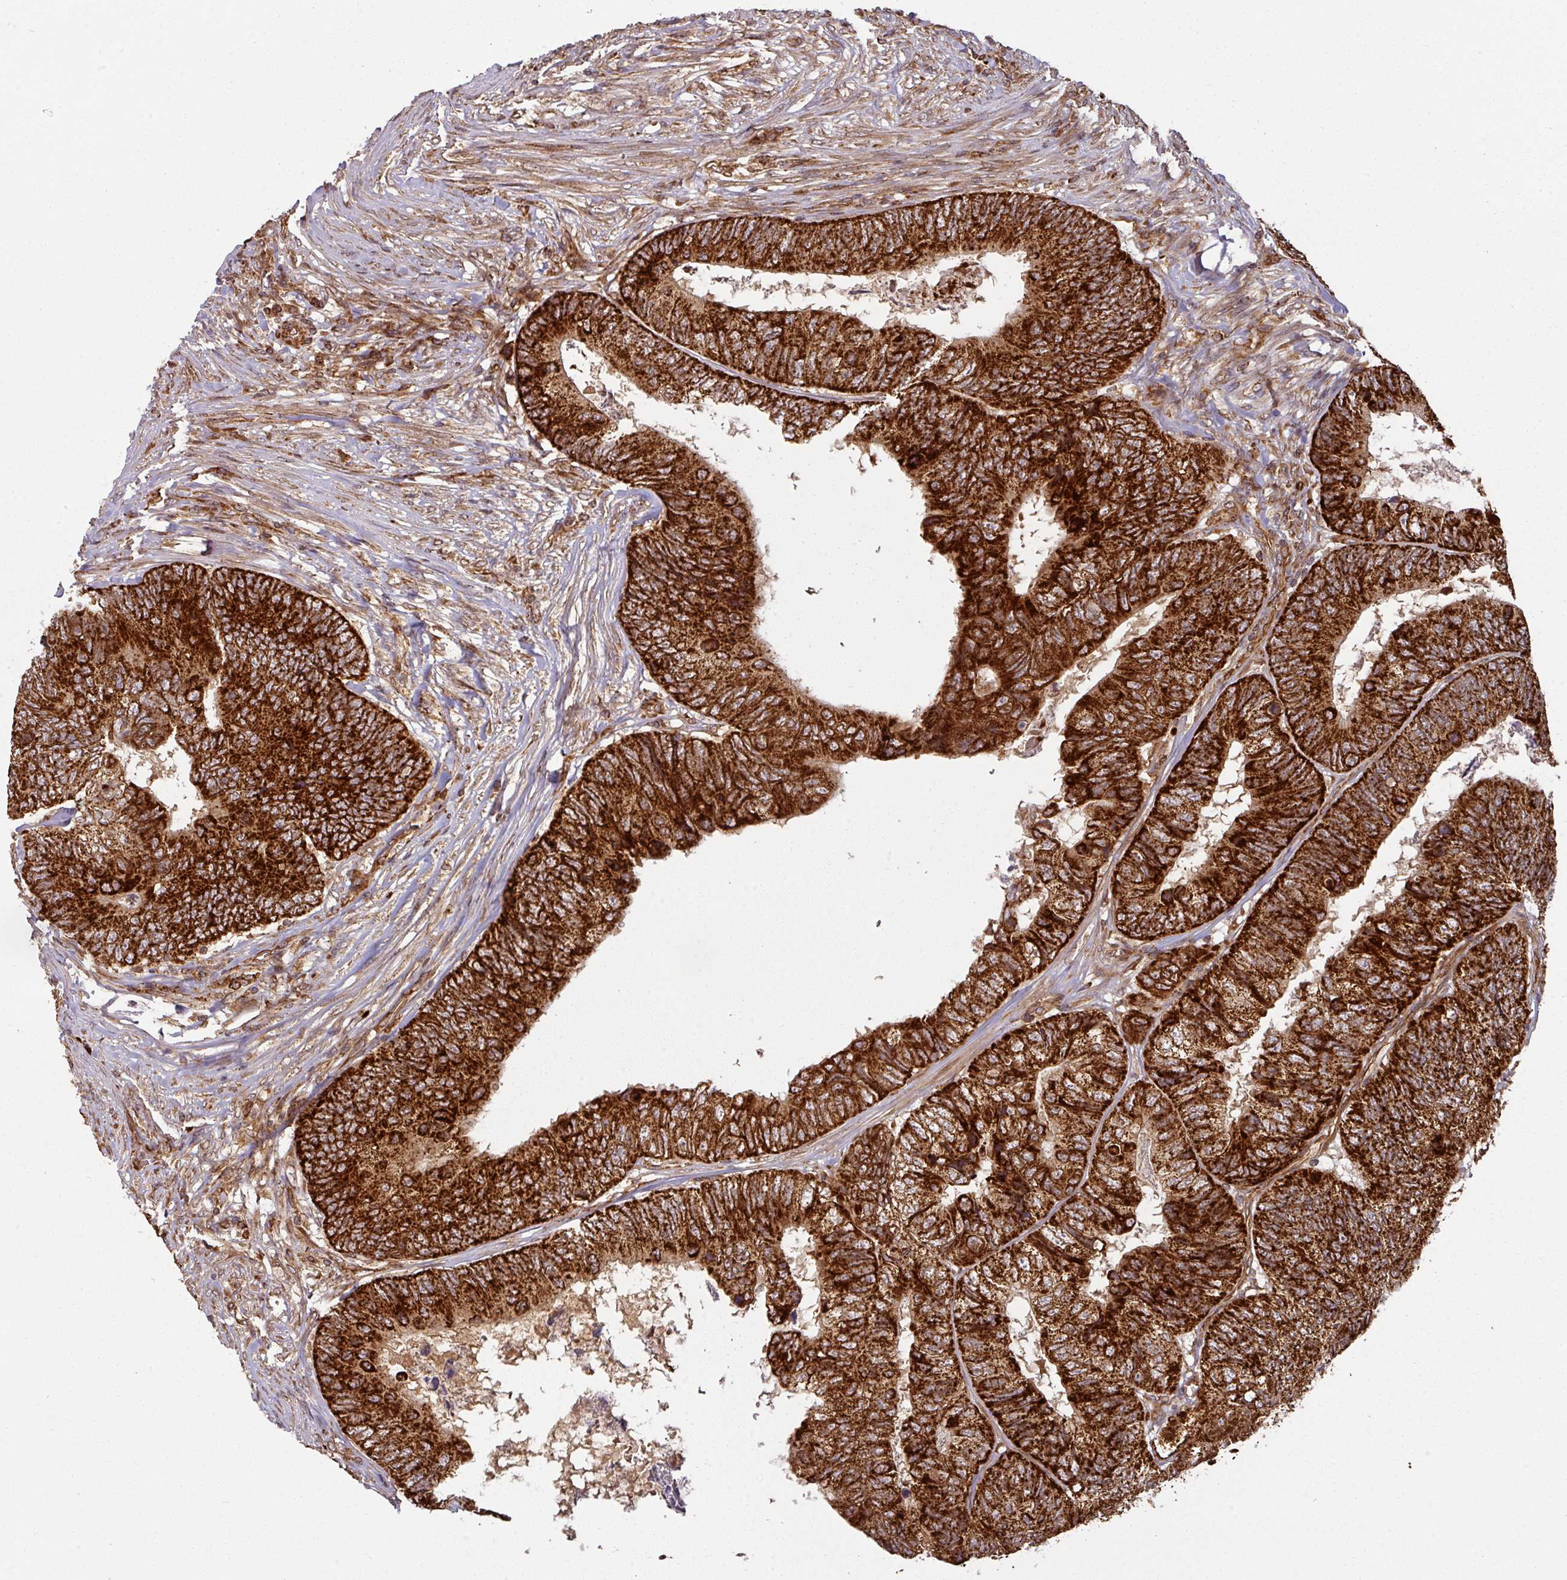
{"staining": {"intensity": "strong", "quantity": ">75%", "location": "cytoplasmic/membranous"}, "tissue": "colorectal cancer", "cell_type": "Tumor cells", "image_type": "cancer", "snomed": [{"axis": "morphology", "description": "Adenocarcinoma, NOS"}, {"axis": "topography", "description": "Colon"}], "caption": "There is high levels of strong cytoplasmic/membranous expression in tumor cells of colorectal cancer, as demonstrated by immunohistochemical staining (brown color).", "gene": "TRAP1", "patient": {"sex": "female", "age": 67}}